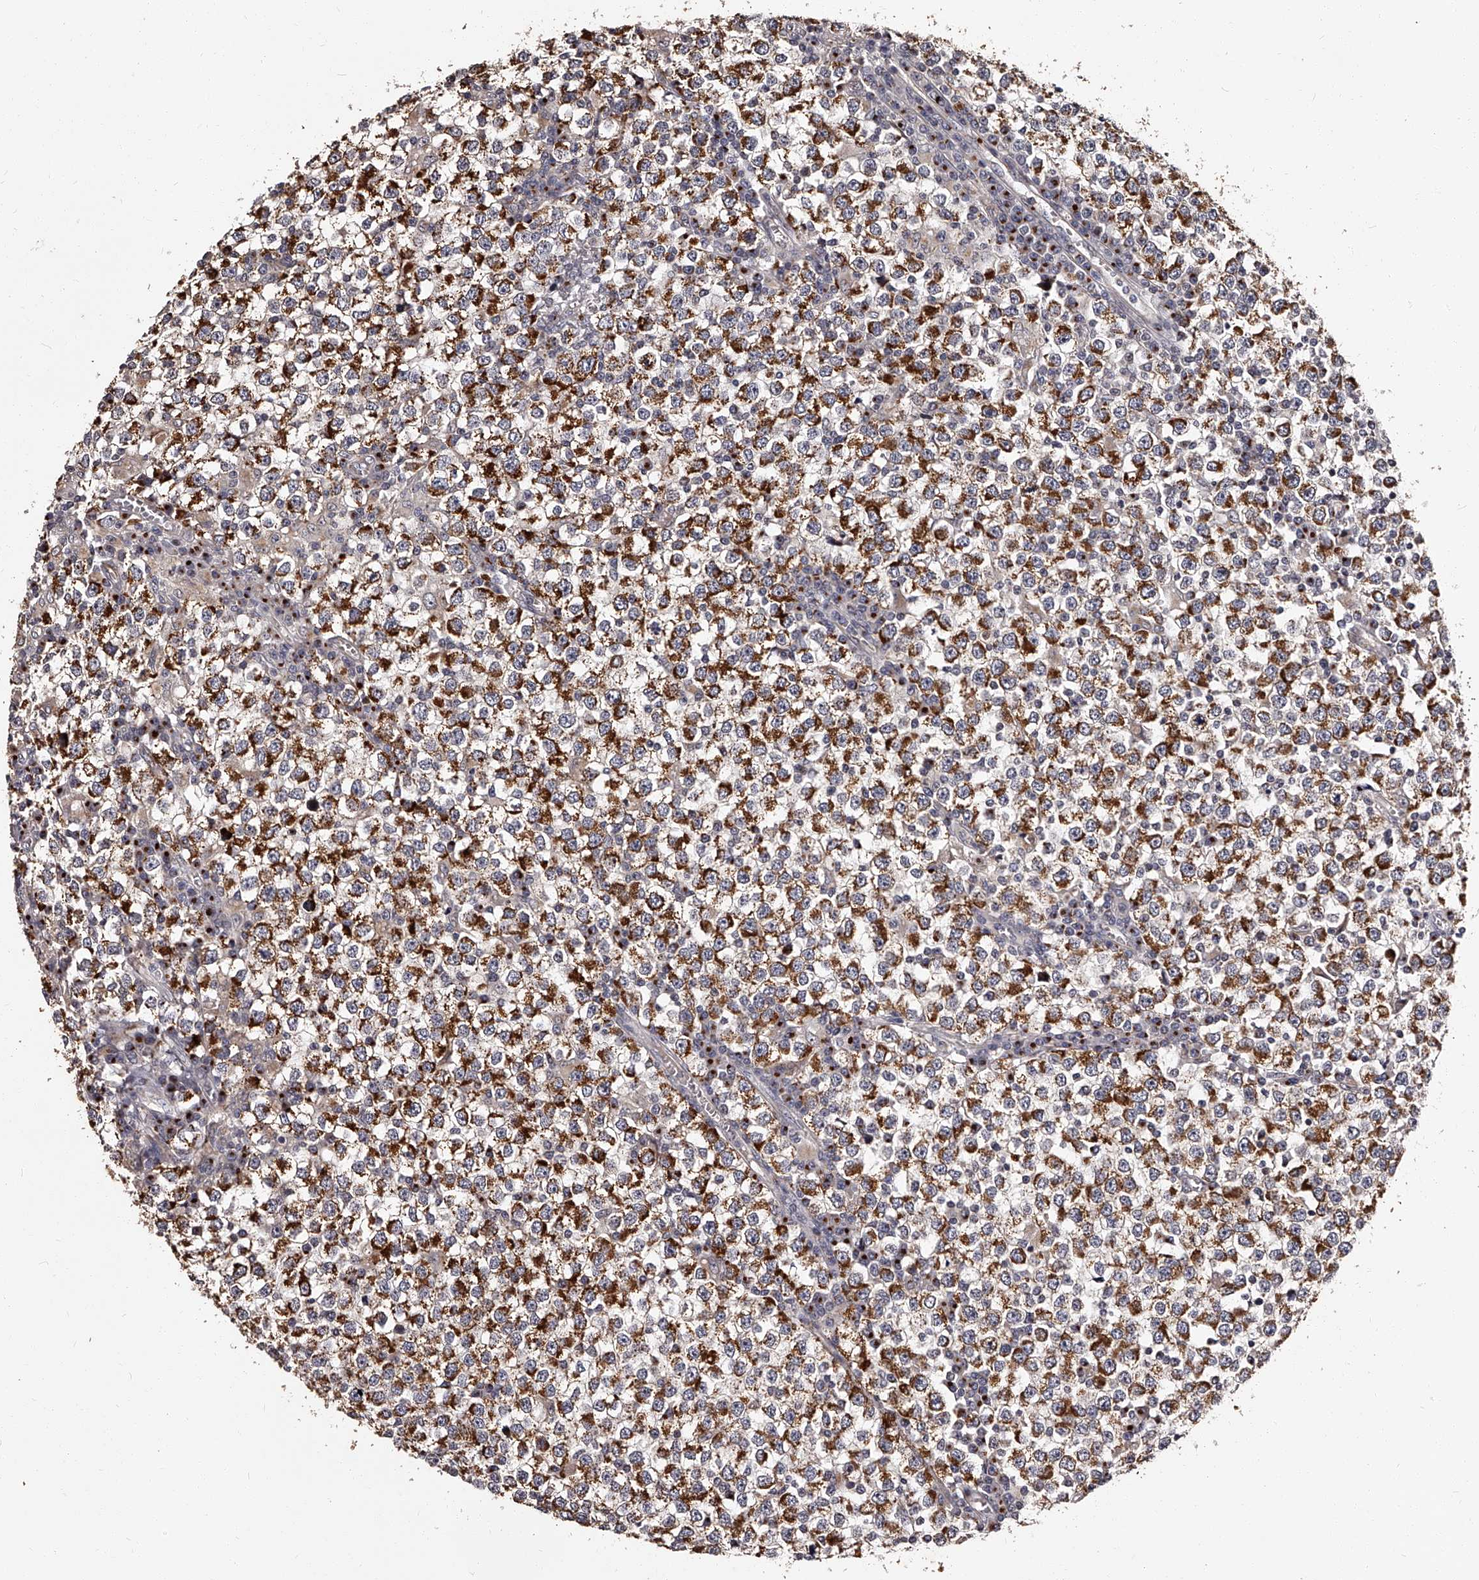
{"staining": {"intensity": "strong", "quantity": "25%-75%", "location": "cytoplasmic/membranous"}, "tissue": "testis cancer", "cell_type": "Tumor cells", "image_type": "cancer", "snomed": [{"axis": "morphology", "description": "Seminoma, NOS"}, {"axis": "topography", "description": "Testis"}], "caption": "The image reveals a brown stain indicating the presence of a protein in the cytoplasmic/membranous of tumor cells in testis cancer (seminoma). (DAB = brown stain, brightfield microscopy at high magnification).", "gene": "RSC1A1", "patient": {"sex": "male", "age": 65}}